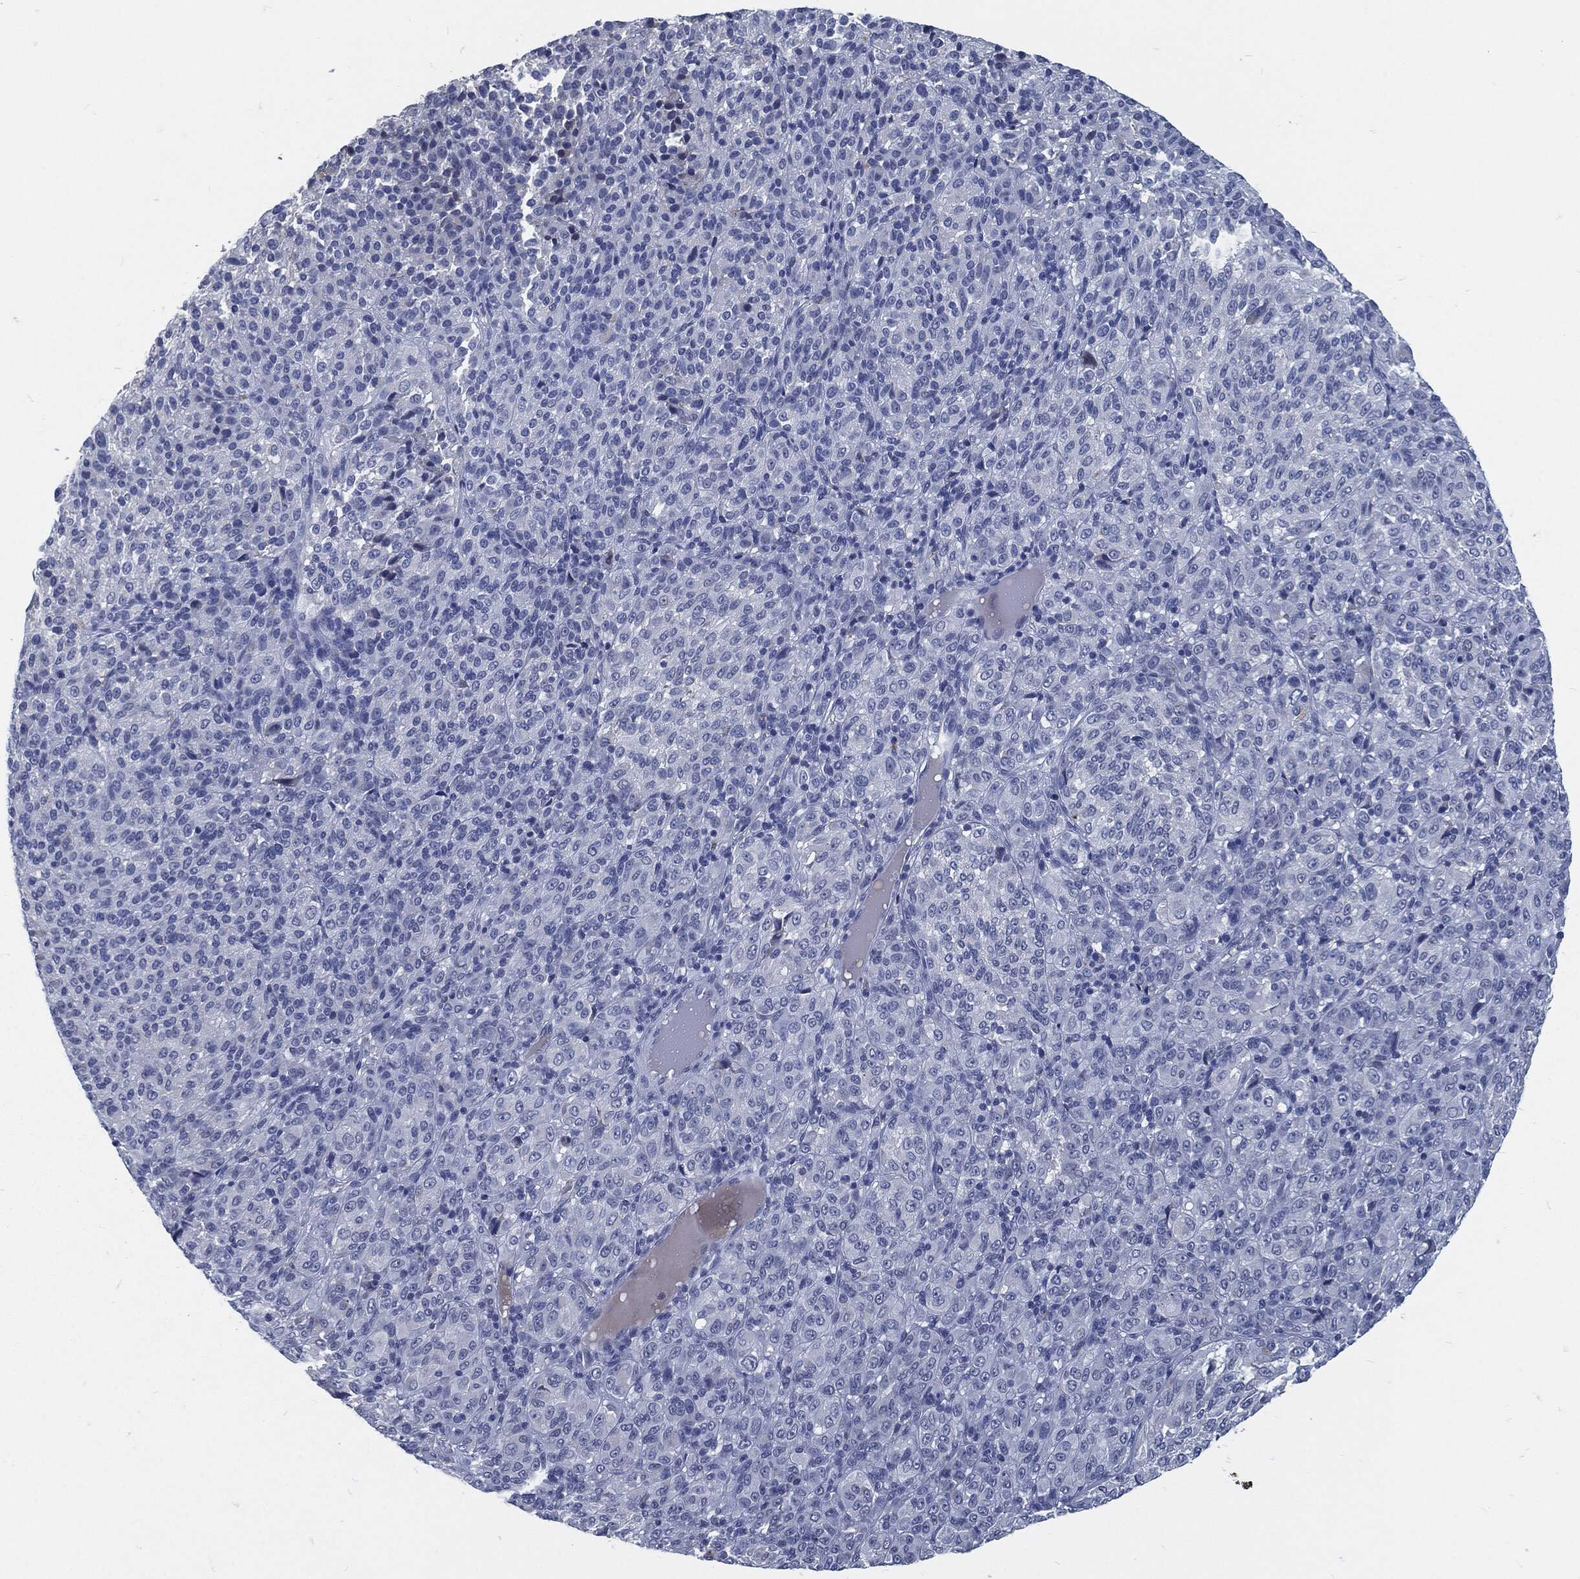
{"staining": {"intensity": "negative", "quantity": "none", "location": "none"}, "tissue": "melanoma", "cell_type": "Tumor cells", "image_type": "cancer", "snomed": [{"axis": "morphology", "description": "Malignant melanoma, Metastatic site"}, {"axis": "topography", "description": "Brain"}], "caption": "DAB immunohistochemical staining of melanoma shows no significant positivity in tumor cells.", "gene": "MST1", "patient": {"sex": "female", "age": 56}}